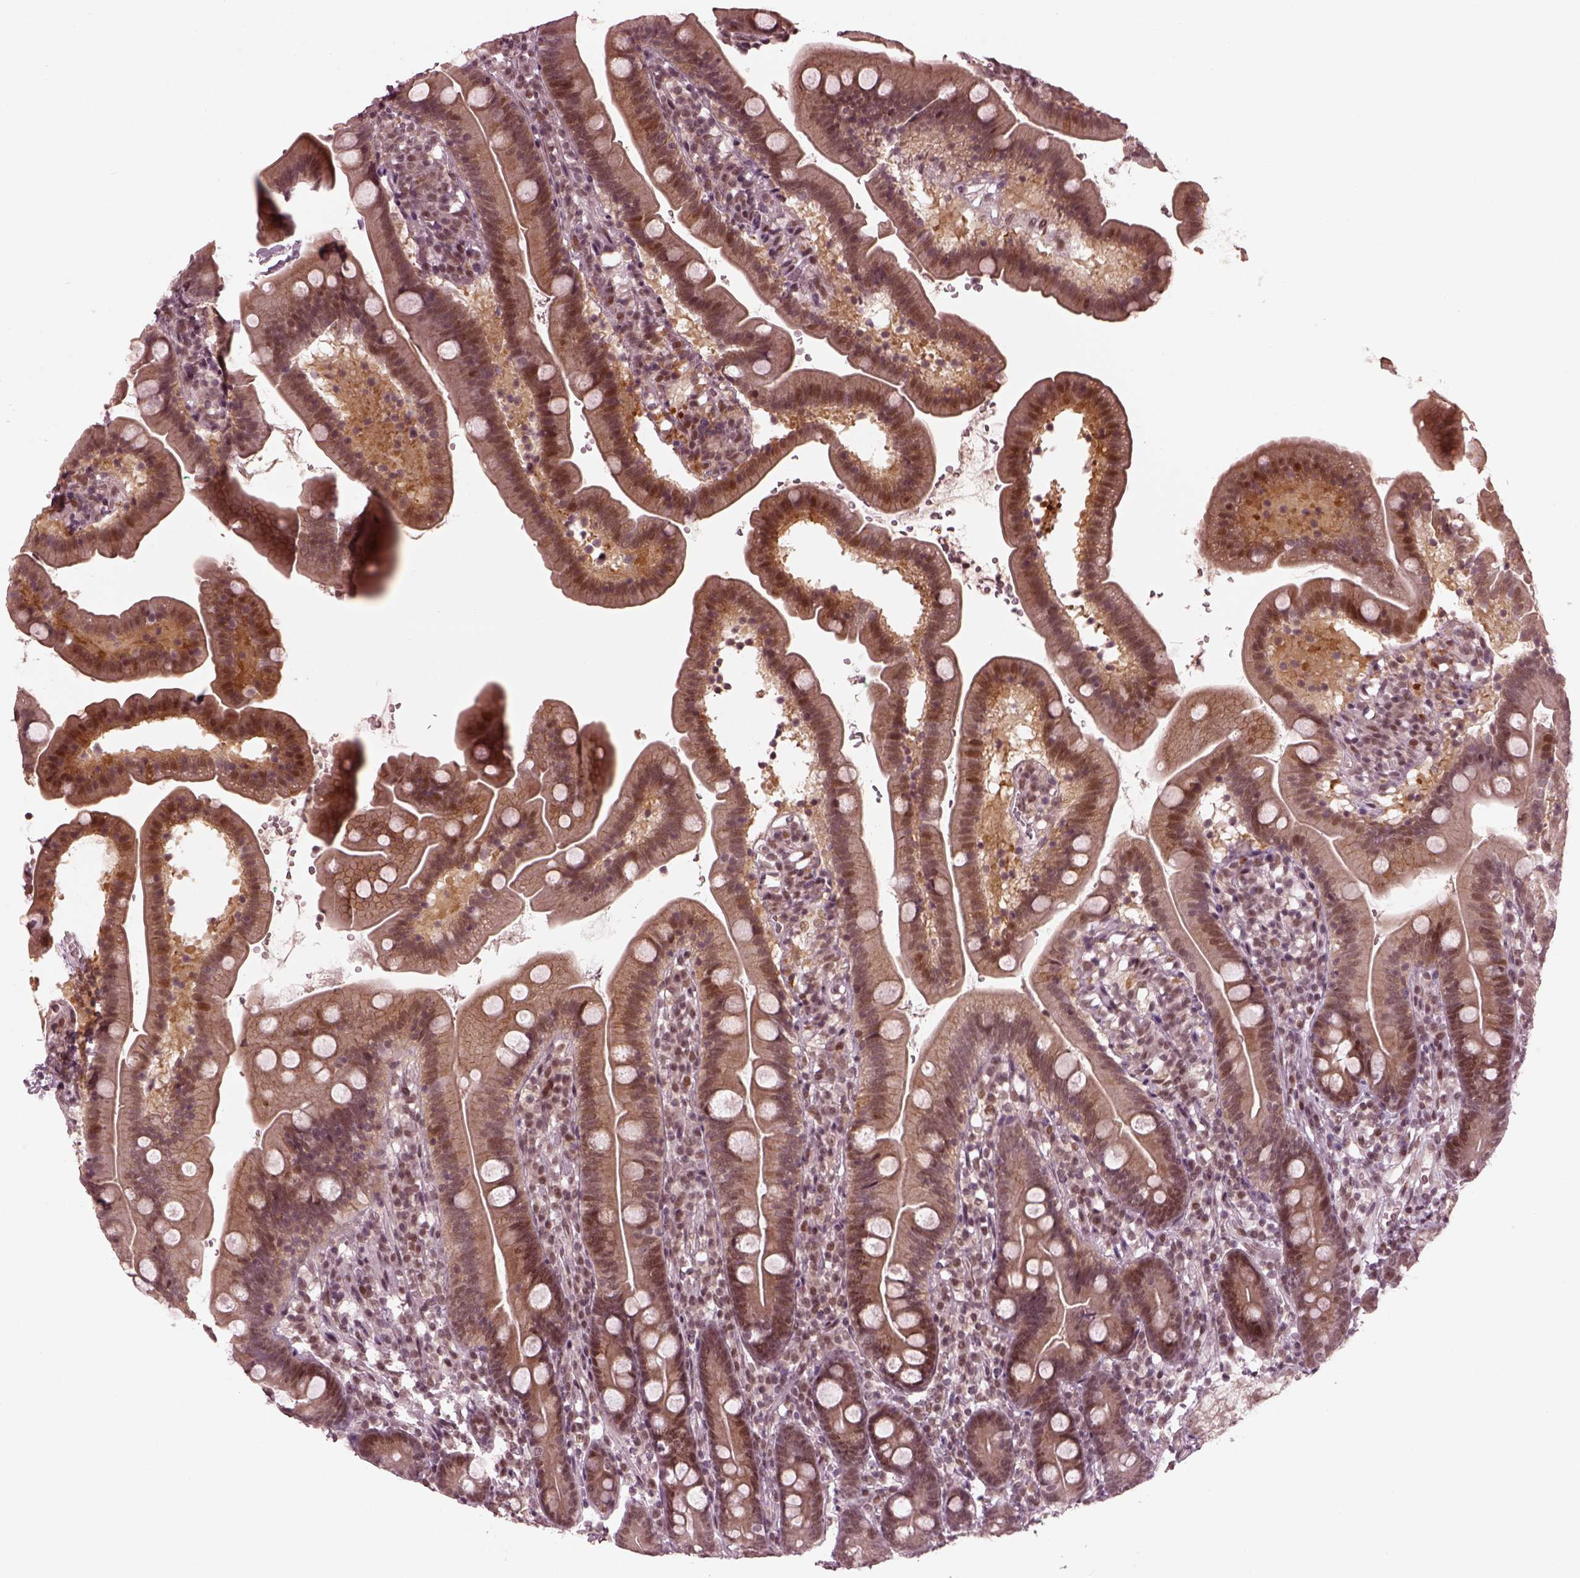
{"staining": {"intensity": "moderate", "quantity": "<25%", "location": "cytoplasmic/membranous,nuclear"}, "tissue": "duodenum", "cell_type": "Glandular cells", "image_type": "normal", "snomed": [{"axis": "morphology", "description": "Normal tissue, NOS"}, {"axis": "topography", "description": "Duodenum"}], "caption": "This photomicrograph shows immunohistochemistry staining of normal human duodenum, with low moderate cytoplasmic/membranous,nuclear positivity in about <25% of glandular cells.", "gene": "TRIB3", "patient": {"sex": "female", "age": 67}}